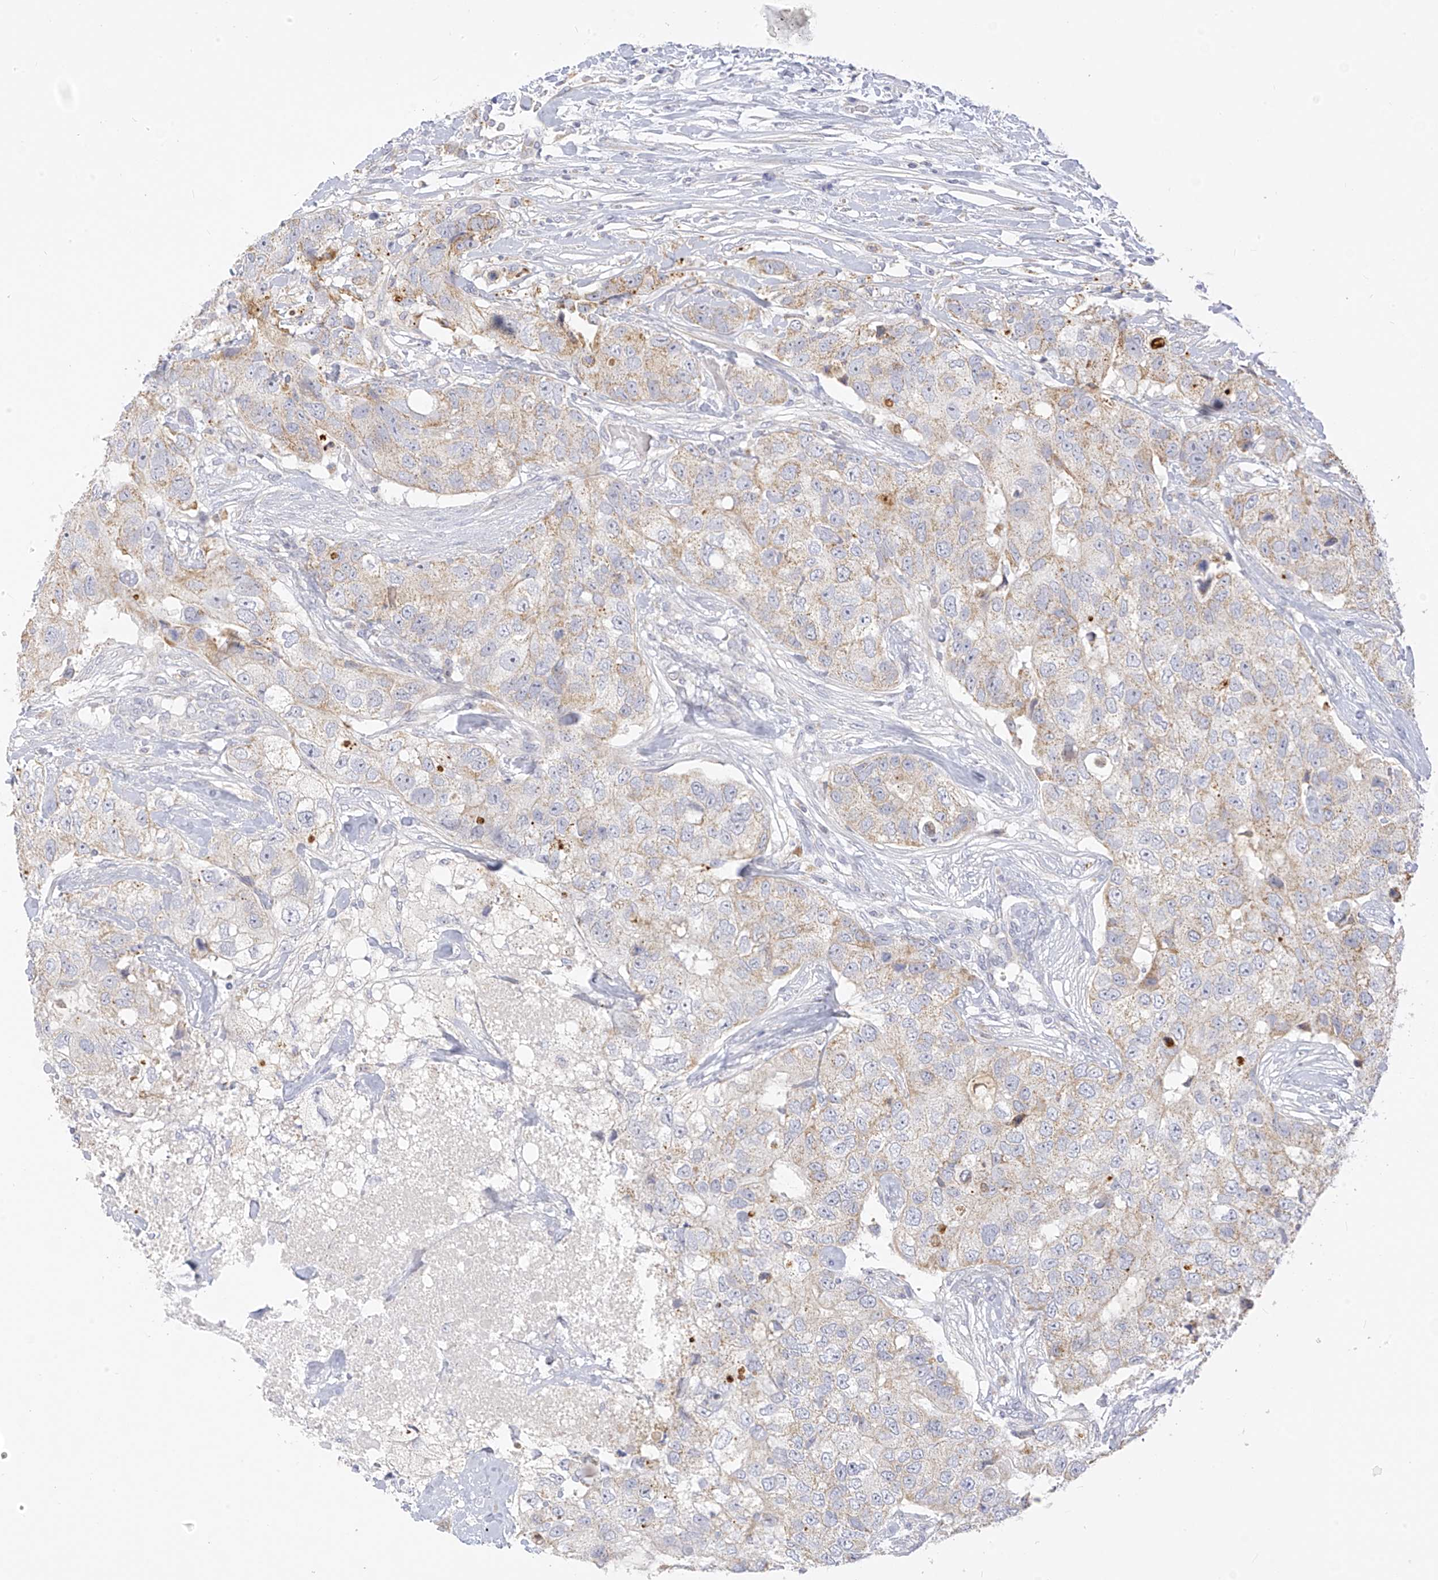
{"staining": {"intensity": "weak", "quantity": "25%-75%", "location": "cytoplasmic/membranous"}, "tissue": "breast cancer", "cell_type": "Tumor cells", "image_type": "cancer", "snomed": [{"axis": "morphology", "description": "Duct carcinoma"}, {"axis": "topography", "description": "Breast"}], "caption": "About 25%-75% of tumor cells in human infiltrating ductal carcinoma (breast) show weak cytoplasmic/membranous protein positivity as visualized by brown immunohistochemical staining.", "gene": "ZNF404", "patient": {"sex": "female", "age": 62}}